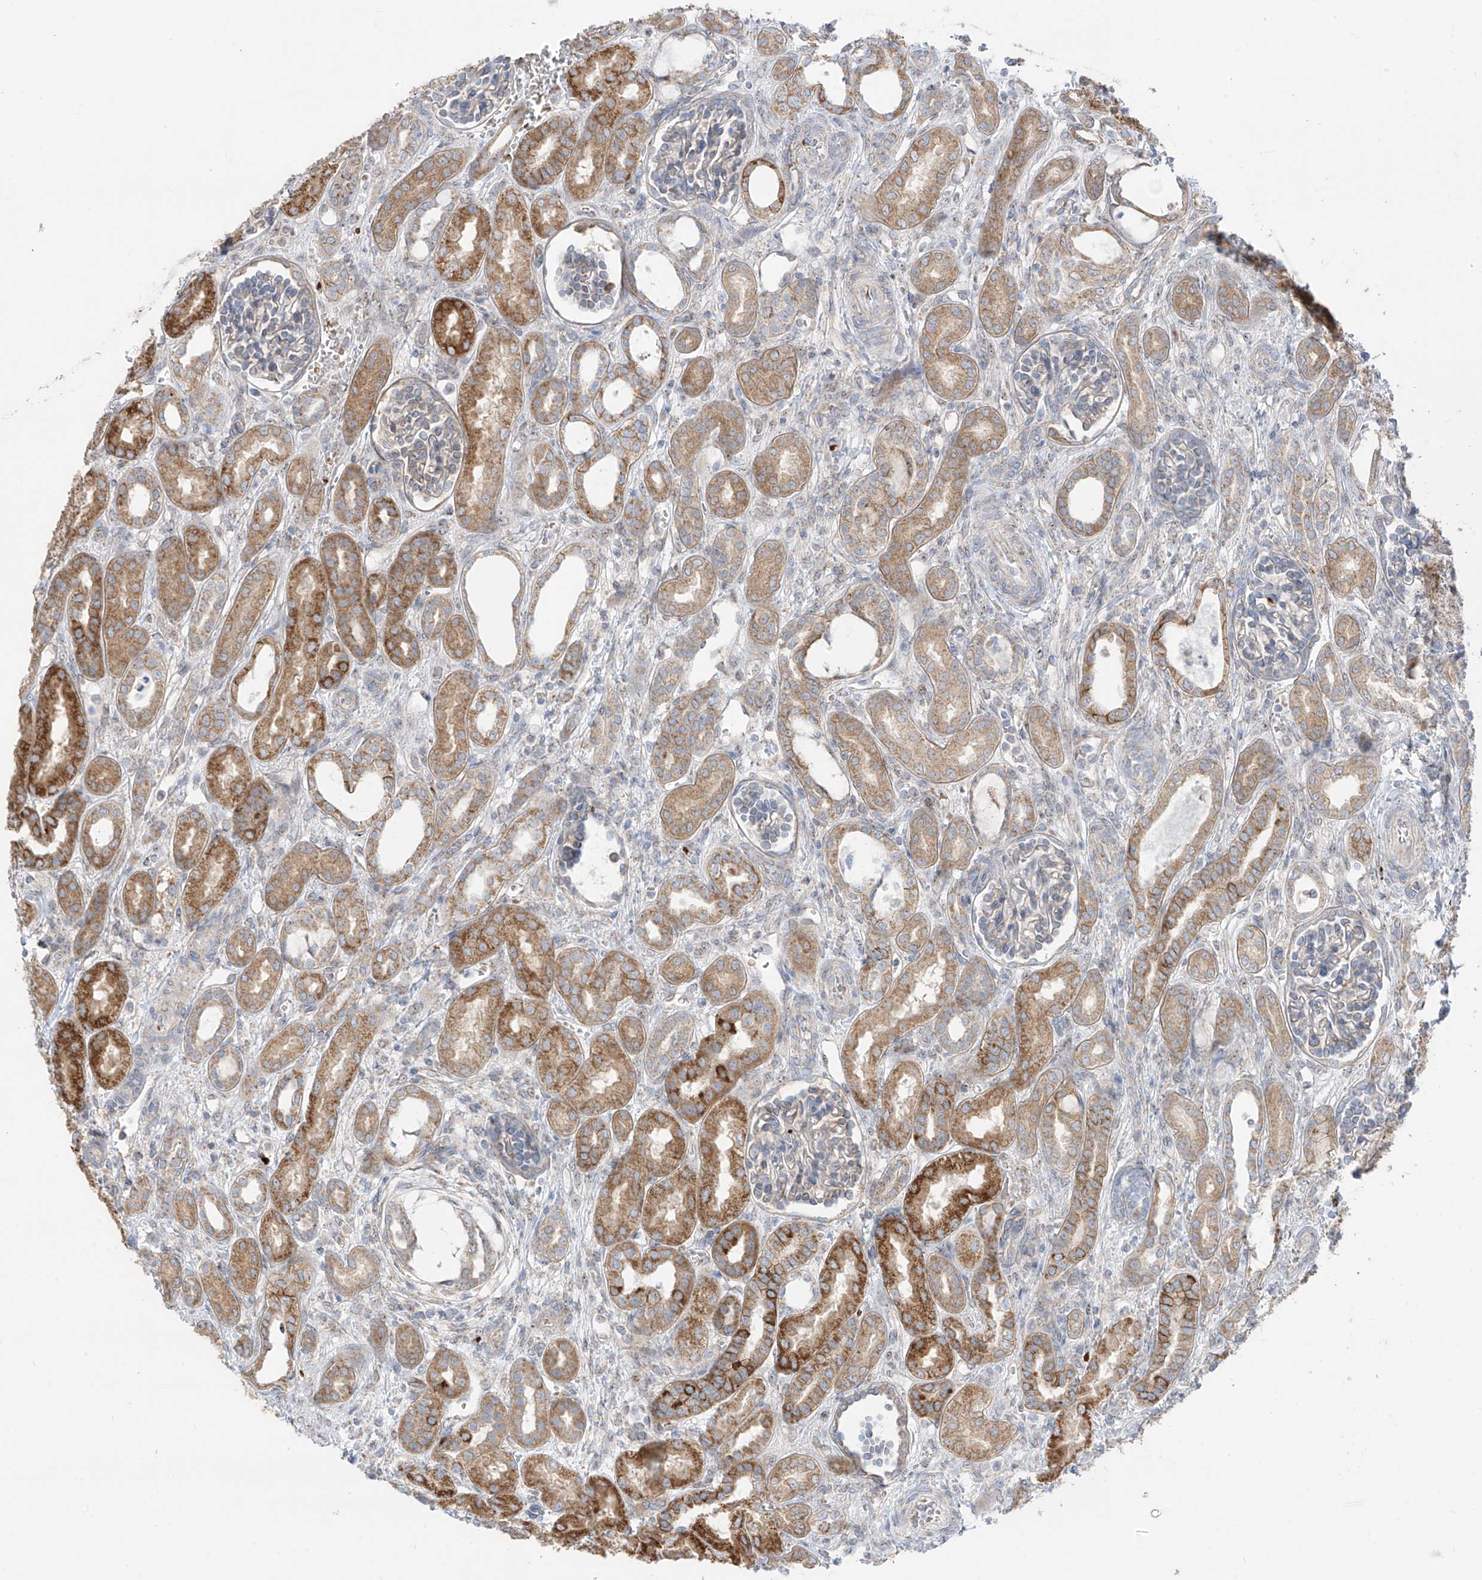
{"staining": {"intensity": "weak", "quantity": "<25%", "location": "cytoplasmic/membranous"}, "tissue": "kidney", "cell_type": "Cells in glomeruli", "image_type": "normal", "snomed": [{"axis": "morphology", "description": "Normal tissue, NOS"}, {"axis": "morphology", "description": "Neoplasm, malignant, NOS"}, {"axis": "topography", "description": "Kidney"}], "caption": "IHC micrograph of normal kidney: kidney stained with DAB (3,3'-diaminobenzidine) exhibits no significant protein staining in cells in glomeruli. Nuclei are stained in blue.", "gene": "ARHGEF40", "patient": {"sex": "female", "age": 1}}